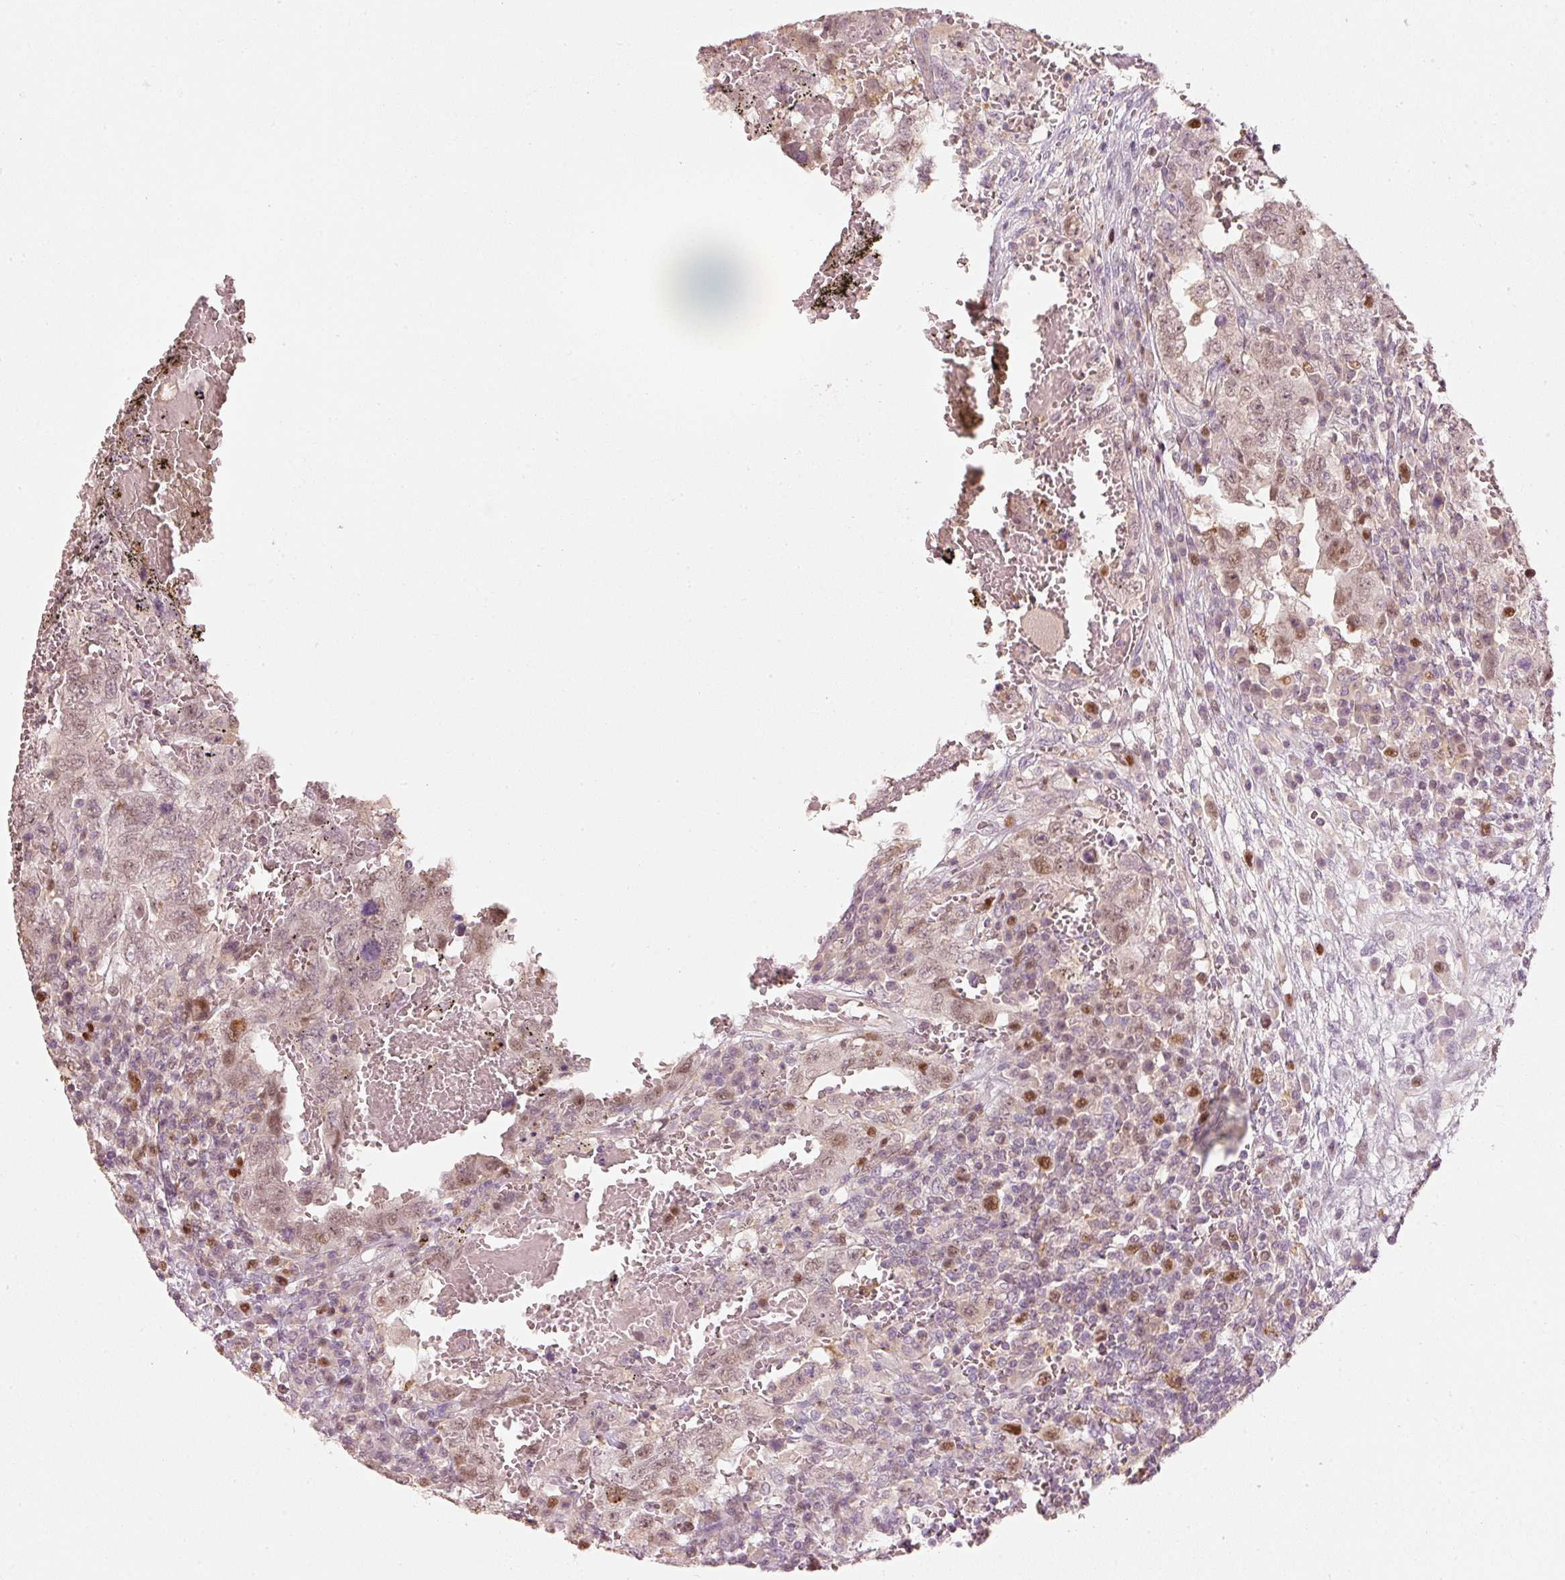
{"staining": {"intensity": "weak", "quantity": ">75%", "location": "nuclear"}, "tissue": "testis cancer", "cell_type": "Tumor cells", "image_type": "cancer", "snomed": [{"axis": "morphology", "description": "Carcinoma, Embryonal, NOS"}, {"axis": "topography", "description": "Testis"}], "caption": "Testis cancer (embryonal carcinoma) tissue reveals weak nuclear positivity in about >75% of tumor cells, visualized by immunohistochemistry.", "gene": "TREX2", "patient": {"sex": "male", "age": 26}}